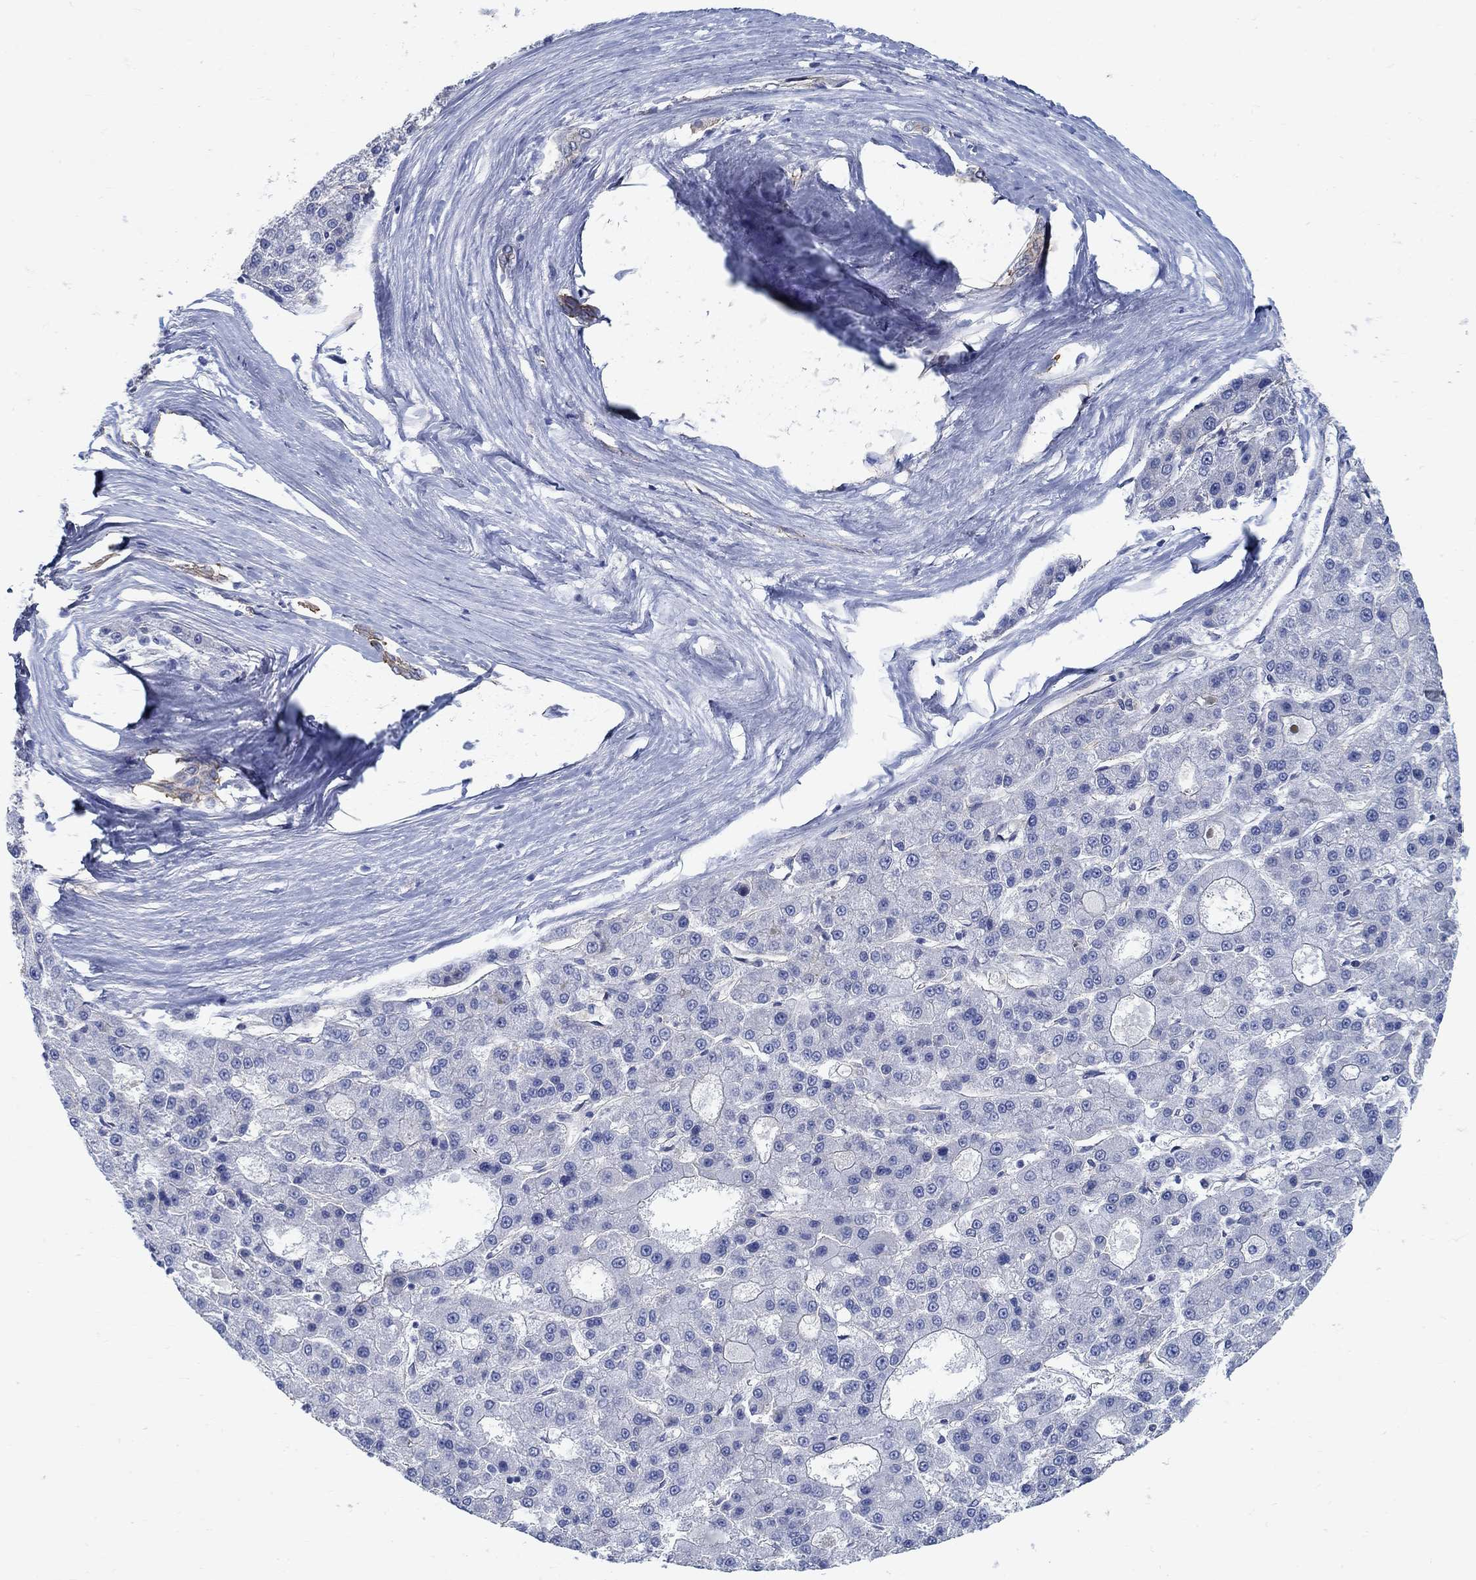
{"staining": {"intensity": "negative", "quantity": "none", "location": "none"}, "tissue": "liver cancer", "cell_type": "Tumor cells", "image_type": "cancer", "snomed": [{"axis": "morphology", "description": "Carcinoma, Hepatocellular, NOS"}, {"axis": "topography", "description": "Liver"}], "caption": "Protein analysis of liver hepatocellular carcinoma demonstrates no significant expression in tumor cells. The staining was performed using DAB to visualize the protein expression in brown, while the nuclei were stained in blue with hematoxylin (Magnification: 20x).", "gene": "TMEM198", "patient": {"sex": "male", "age": 70}}